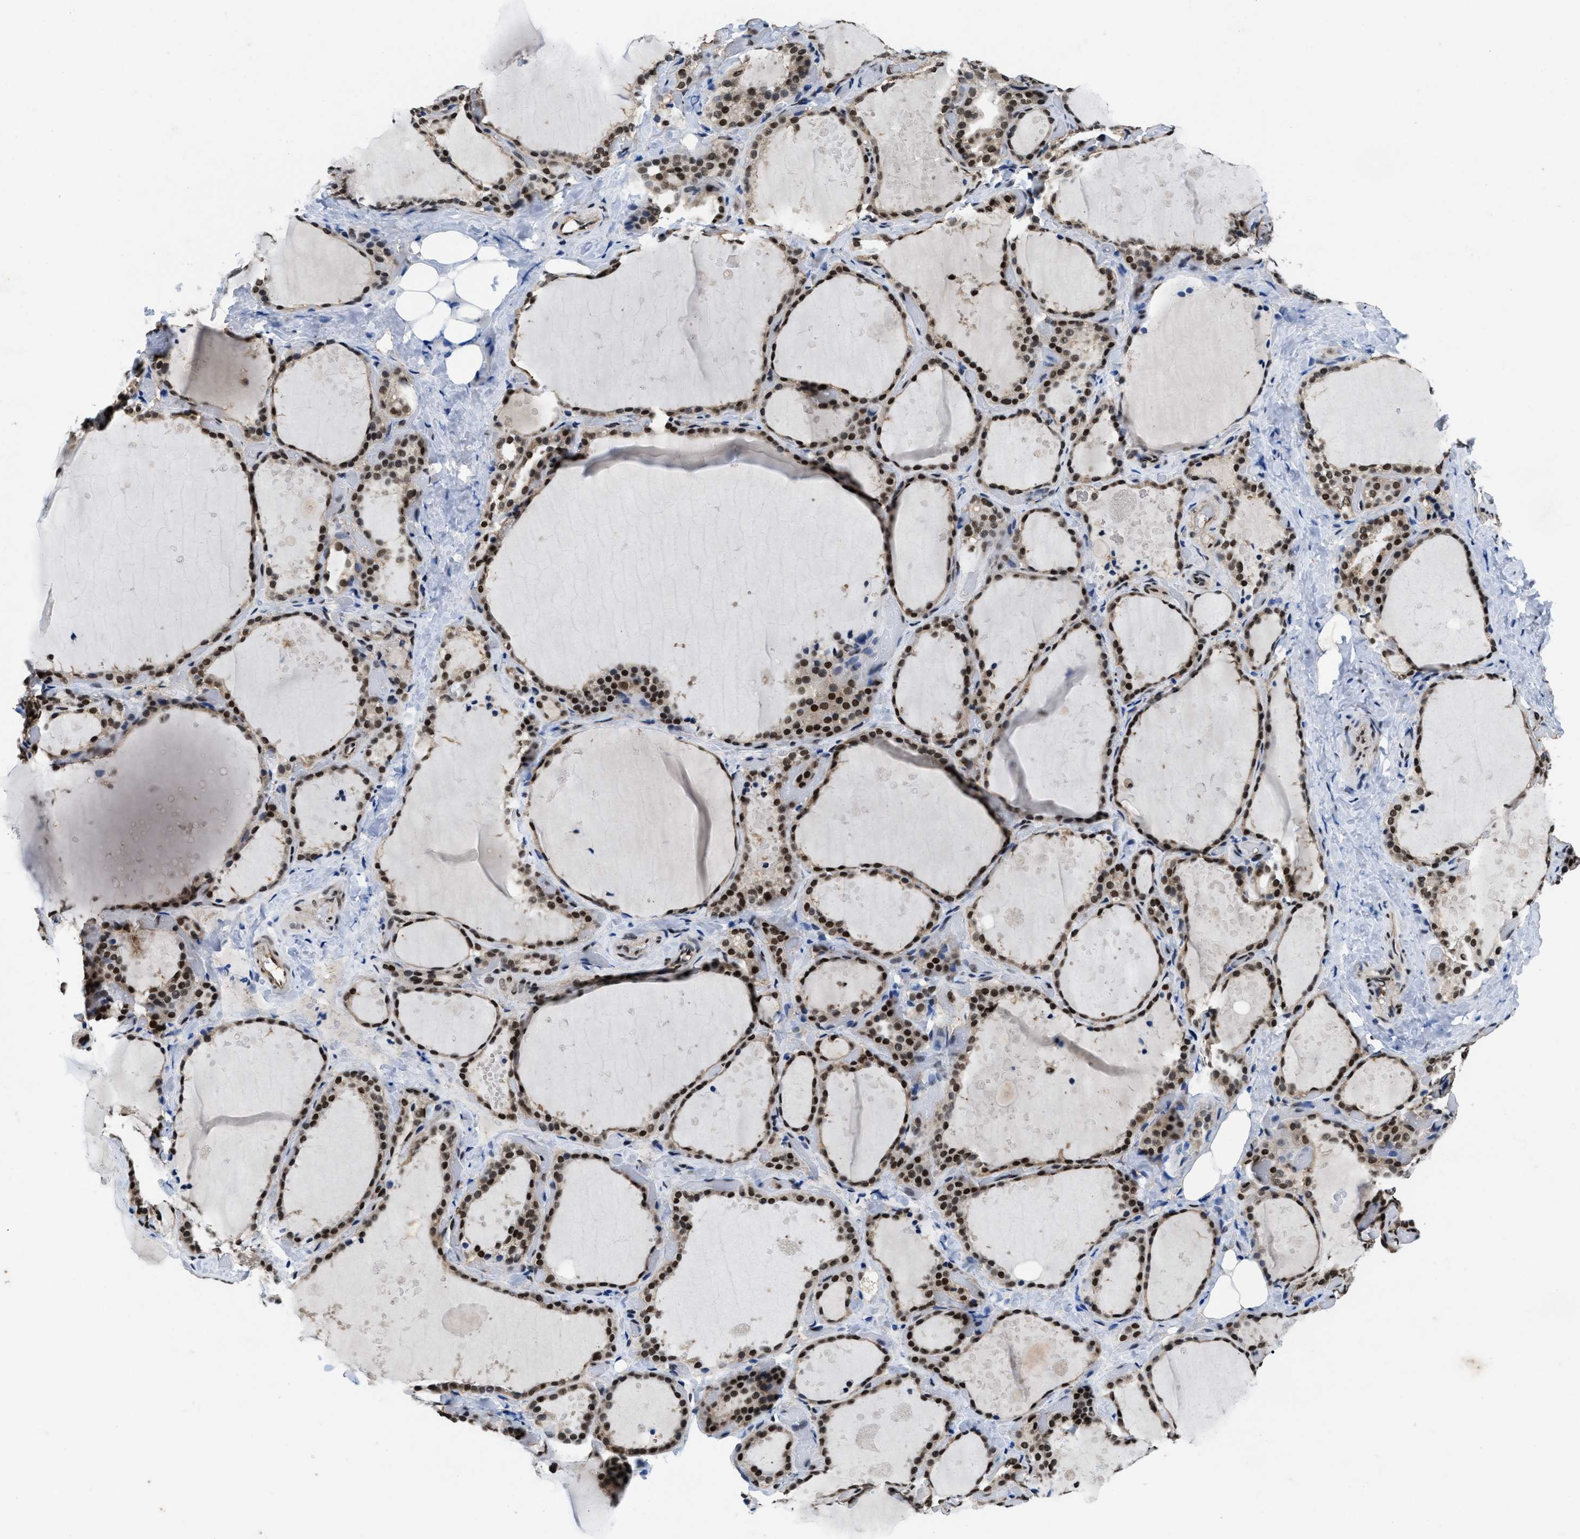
{"staining": {"intensity": "strong", "quantity": ">75%", "location": "nuclear"}, "tissue": "thyroid gland", "cell_type": "Glandular cells", "image_type": "normal", "snomed": [{"axis": "morphology", "description": "Normal tissue, NOS"}, {"axis": "topography", "description": "Thyroid gland"}], "caption": "Benign thyroid gland reveals strong nuclear positivity in approximately >75% of glandular cells, visualized by immunohistochemistry. Immunohistochemistry (ihc) stains the protein of interest in brown and the nuclei are stained blue.", "gene": "SAFB", "patient": {"sex": "female", "age": 44}}